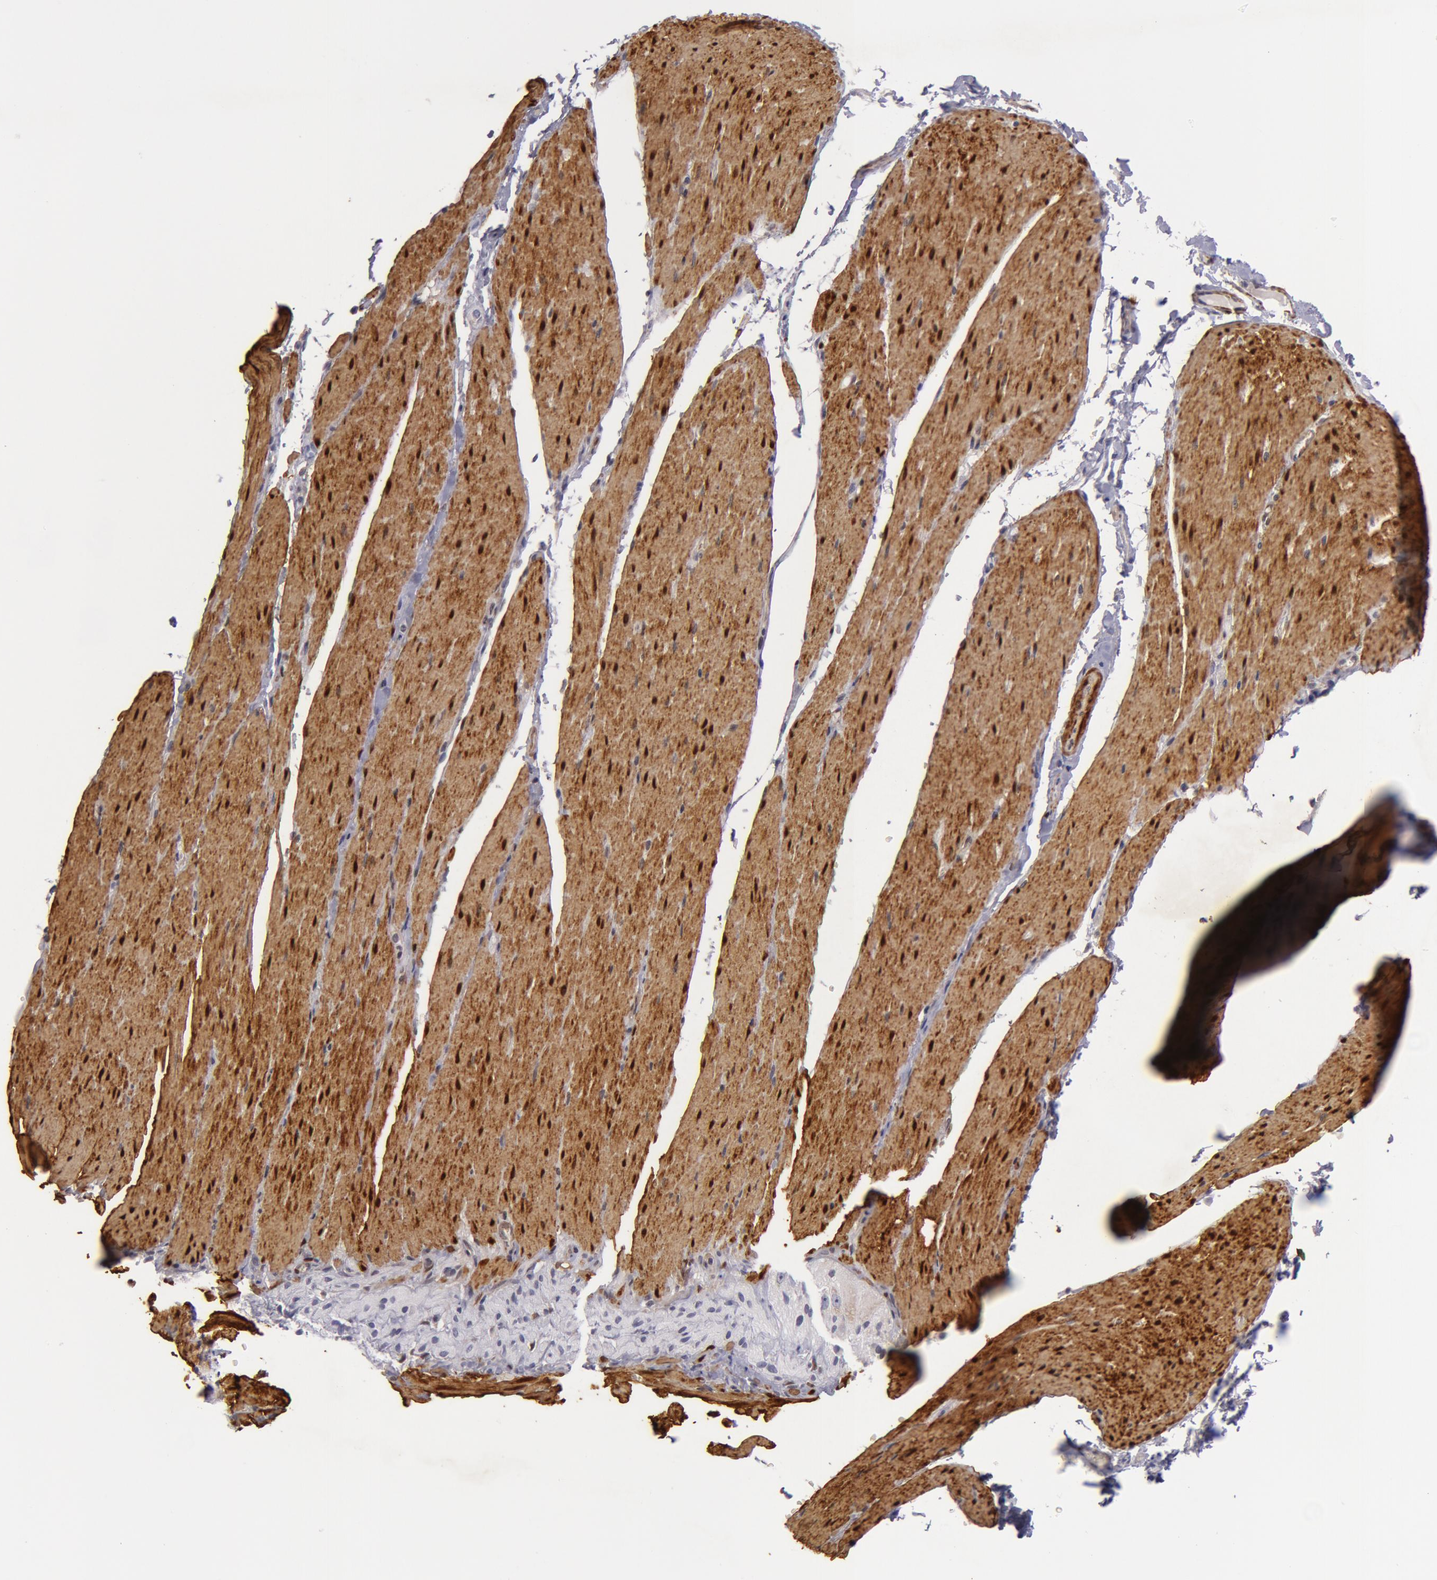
{"staining": {"intensity": "strong", "quantity": ">75%", "location": "cytoplasmic/membranous"}, "tissue": "smooth muscle", "cell_type": "Smooth muscle cells", "image_type": "normal", "snomed": [{"axis": "morphology", "description": "Normal tissue, NOS"}, {"axis": "topography", "description": "Duodenum"}], "caption": "The histopathology image shows staining of unremarkable smooth muscle, revealing strong cytoplasmic/membranous protein expression (brown color) within smooth muscle cells.", "gene": "TAGLN", "patient": {"sex": "male", "age": 63}}